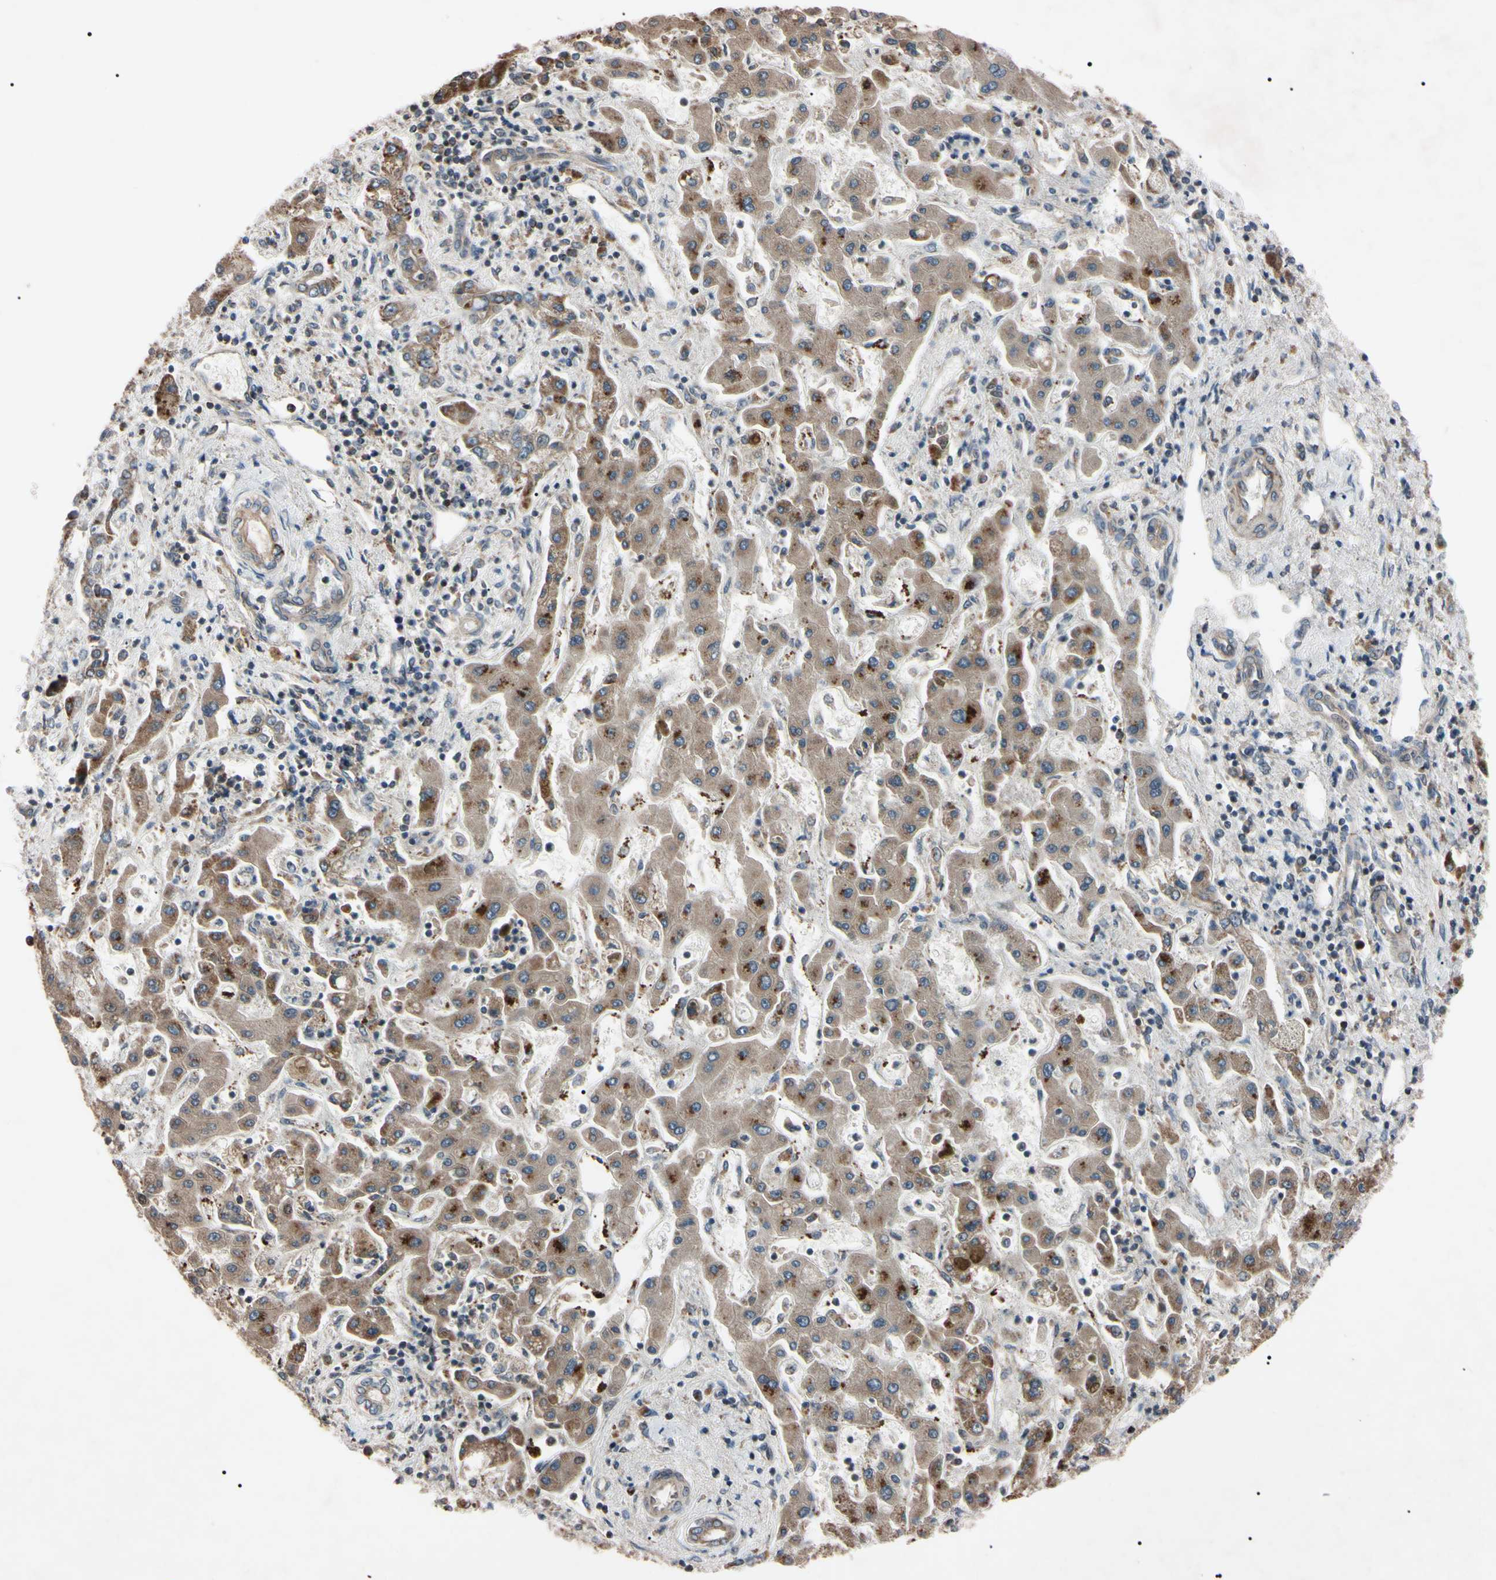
{"staining": {"intensity": "weak", "quantity": ">75%", "location": "cytoplasmic/membranous"}, "tissue": "liver cancer", "cell_type": "Tumor cells", "image_type": "cancer", "snomed": [{"axis": "morphology", "description": "Cholangiocarcinoma"}, {"axis": "topography", "description": "Liver"}], "caption": "A high-resolution image shows IHC staining of liver cholangiocarcinoma, which exhibits weak cytoplasmic/membranous positivity in about >75% of tumor cells. The staining was performed using DAB to visualize the protein expression in brown, while the nuclei were stained in blue with hematoxylin (Magnification: 20x).", "gene": "TNFRSF1A", "patient": {"sex": "male", "age": 50}}